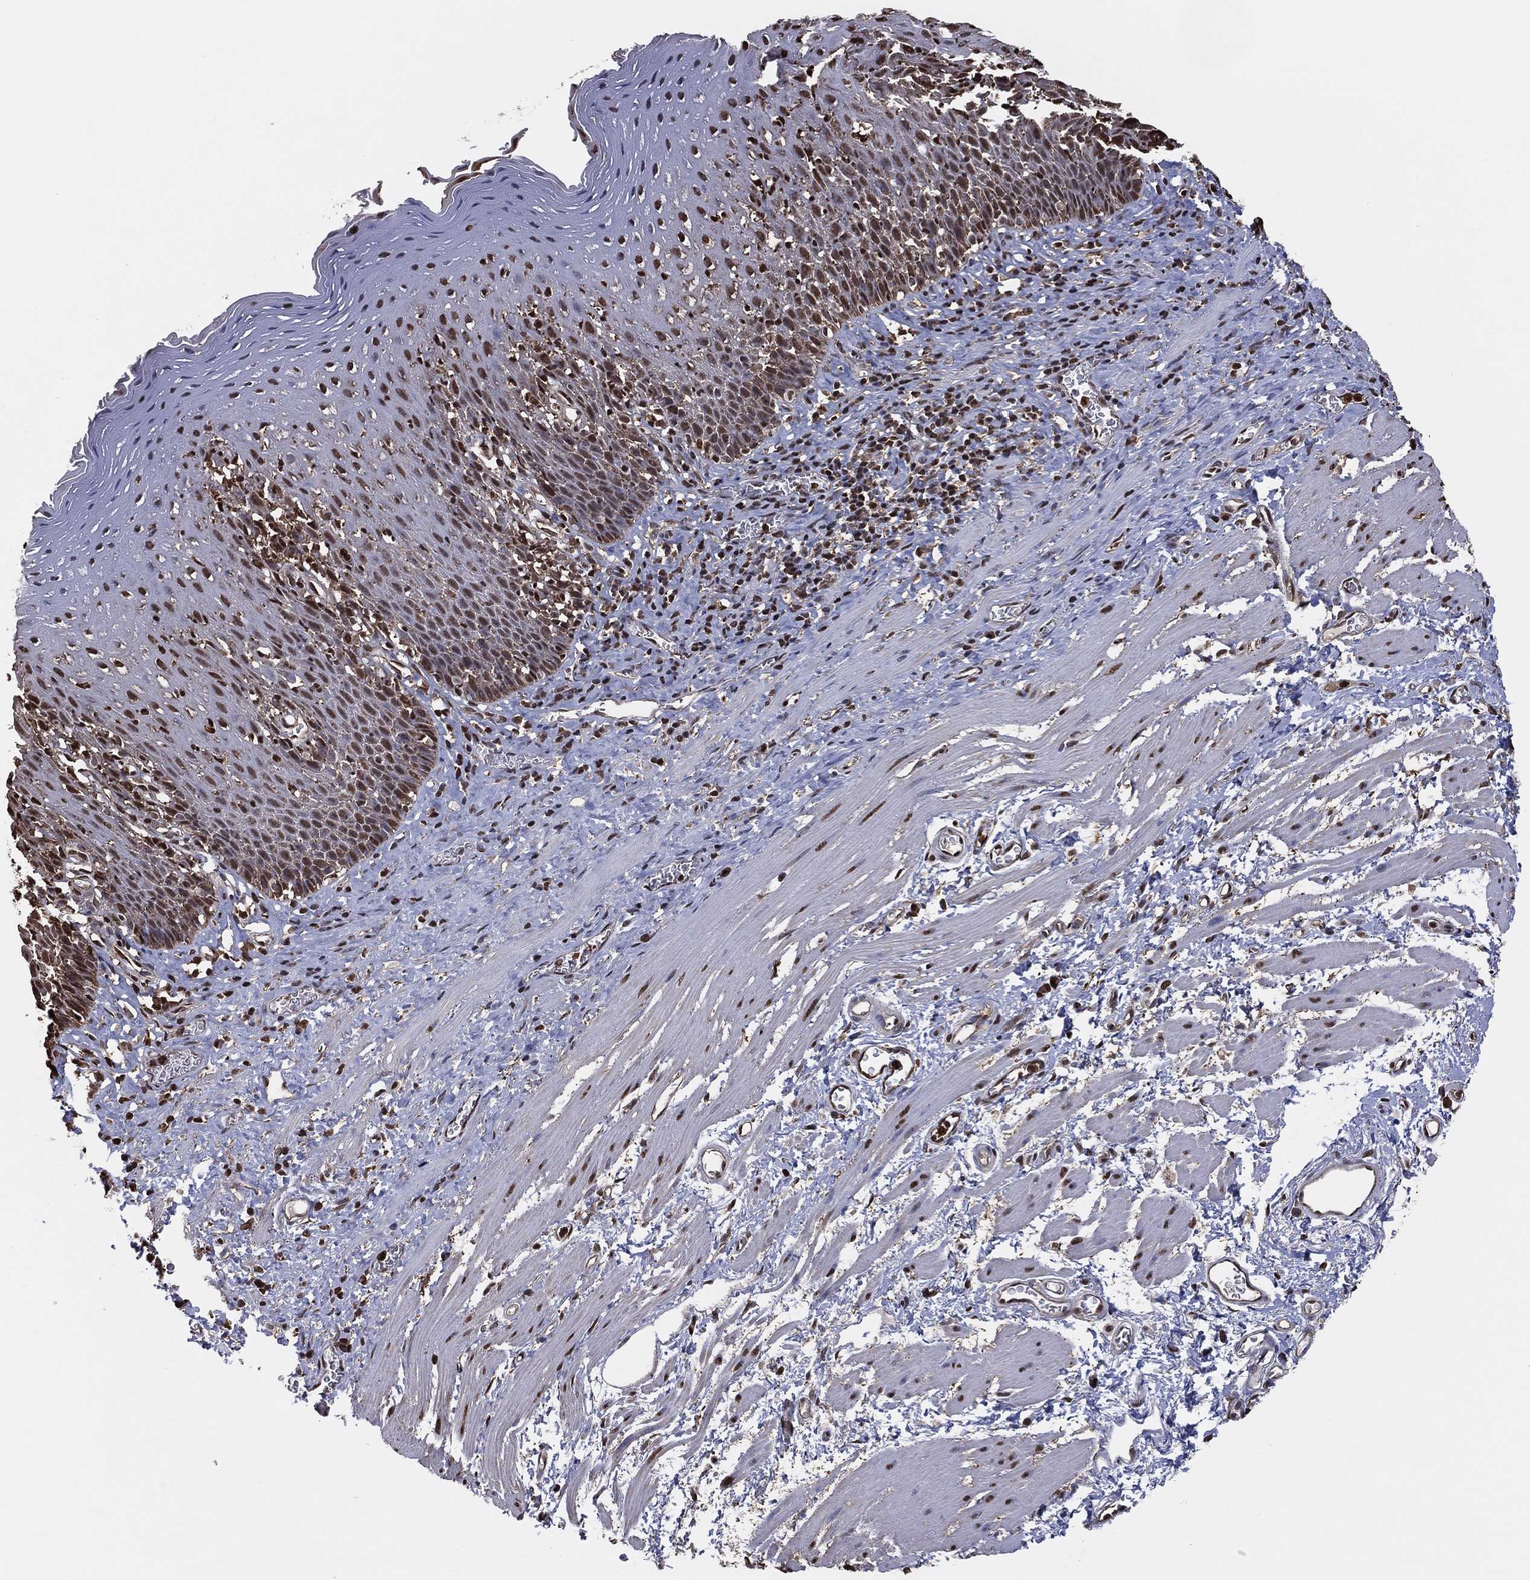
{"staining": {"intensity": "strong", "quantity": "<25%", "location": "nuclear"}, "tissue": "esophagus", "cell_type": "Squamous epithelial cells", "image_type": "normal", "snomed": [{"axis": "morphology", "description": "Normal tissue, NOS"}, {"axis": "morphology", "description": "Adenocarcinoma, NOS"}, {"axis": "topography", "description": "Esophagus"}, {"axis": "topography", "description": "Stomach, upper"}], "caption": "Strong nuclear expression is seen in about <25% of squamous epithelial cells in normal esophagus.", "gene": "GAPDH", "patient": {"sex": "male", "age": 74}}